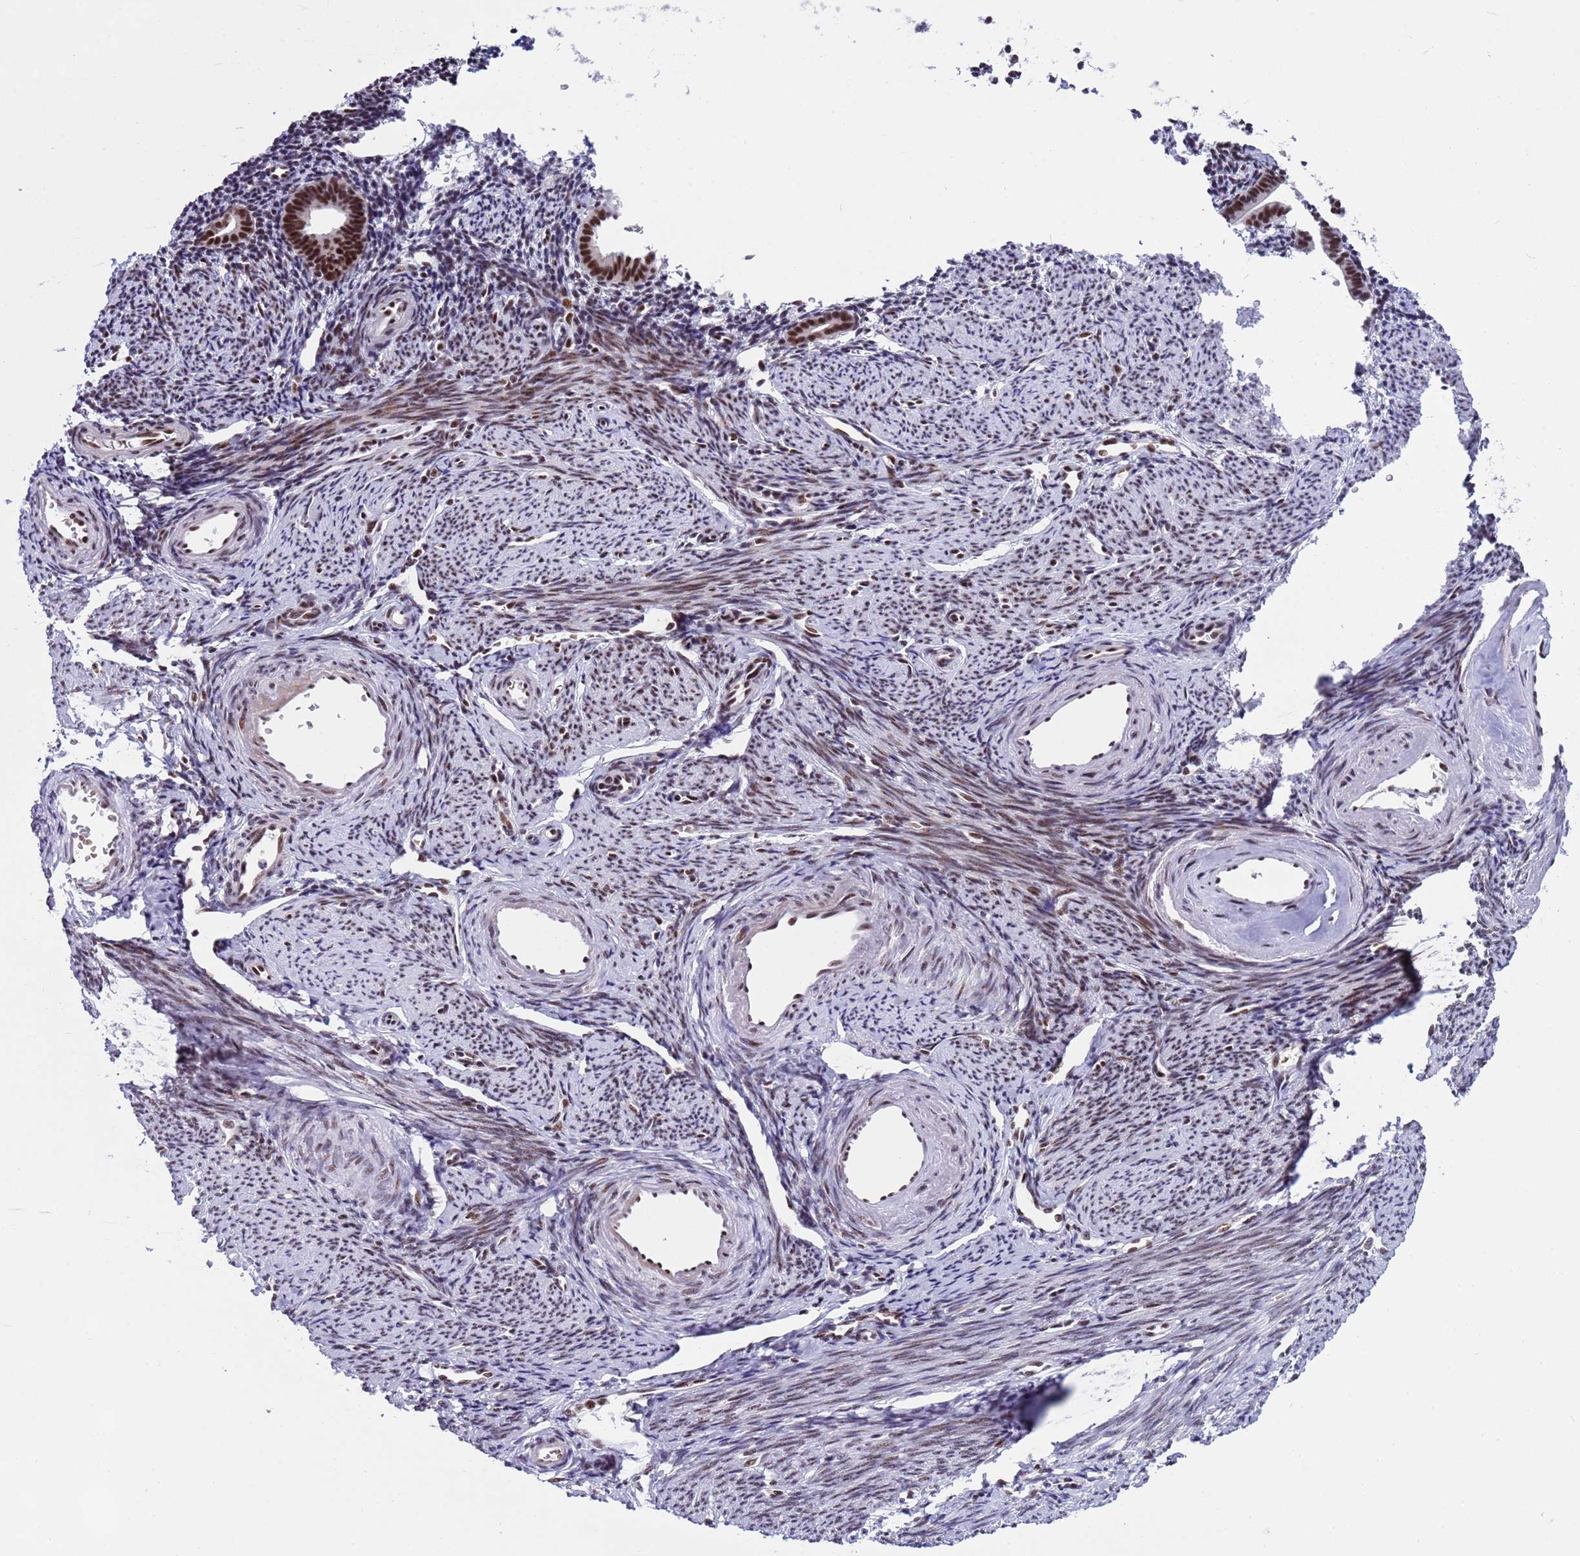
{"staining": {"intensity": "weak", "quantity": "25%-75%", "location": "nuclear"}, "tissue": "endometrium", "cell_type": "Cells in endometrial stroma", "image_type": "normal", "snomed": [{"axis": "morphology", "description": "Normal tissue, NOS"}, {"axis": "topography", "description": "Endometrium"}], "caption": "This micrograph displays normal endometrium stained with immunohistochemistry to label a protein in brown. The nuclear of cells in endometrial stroma show weak positivity for the protein. Nuclei are counter-stained blue.", "gene": "THOC2", "patient": {"sex": "female", "age": 56}}